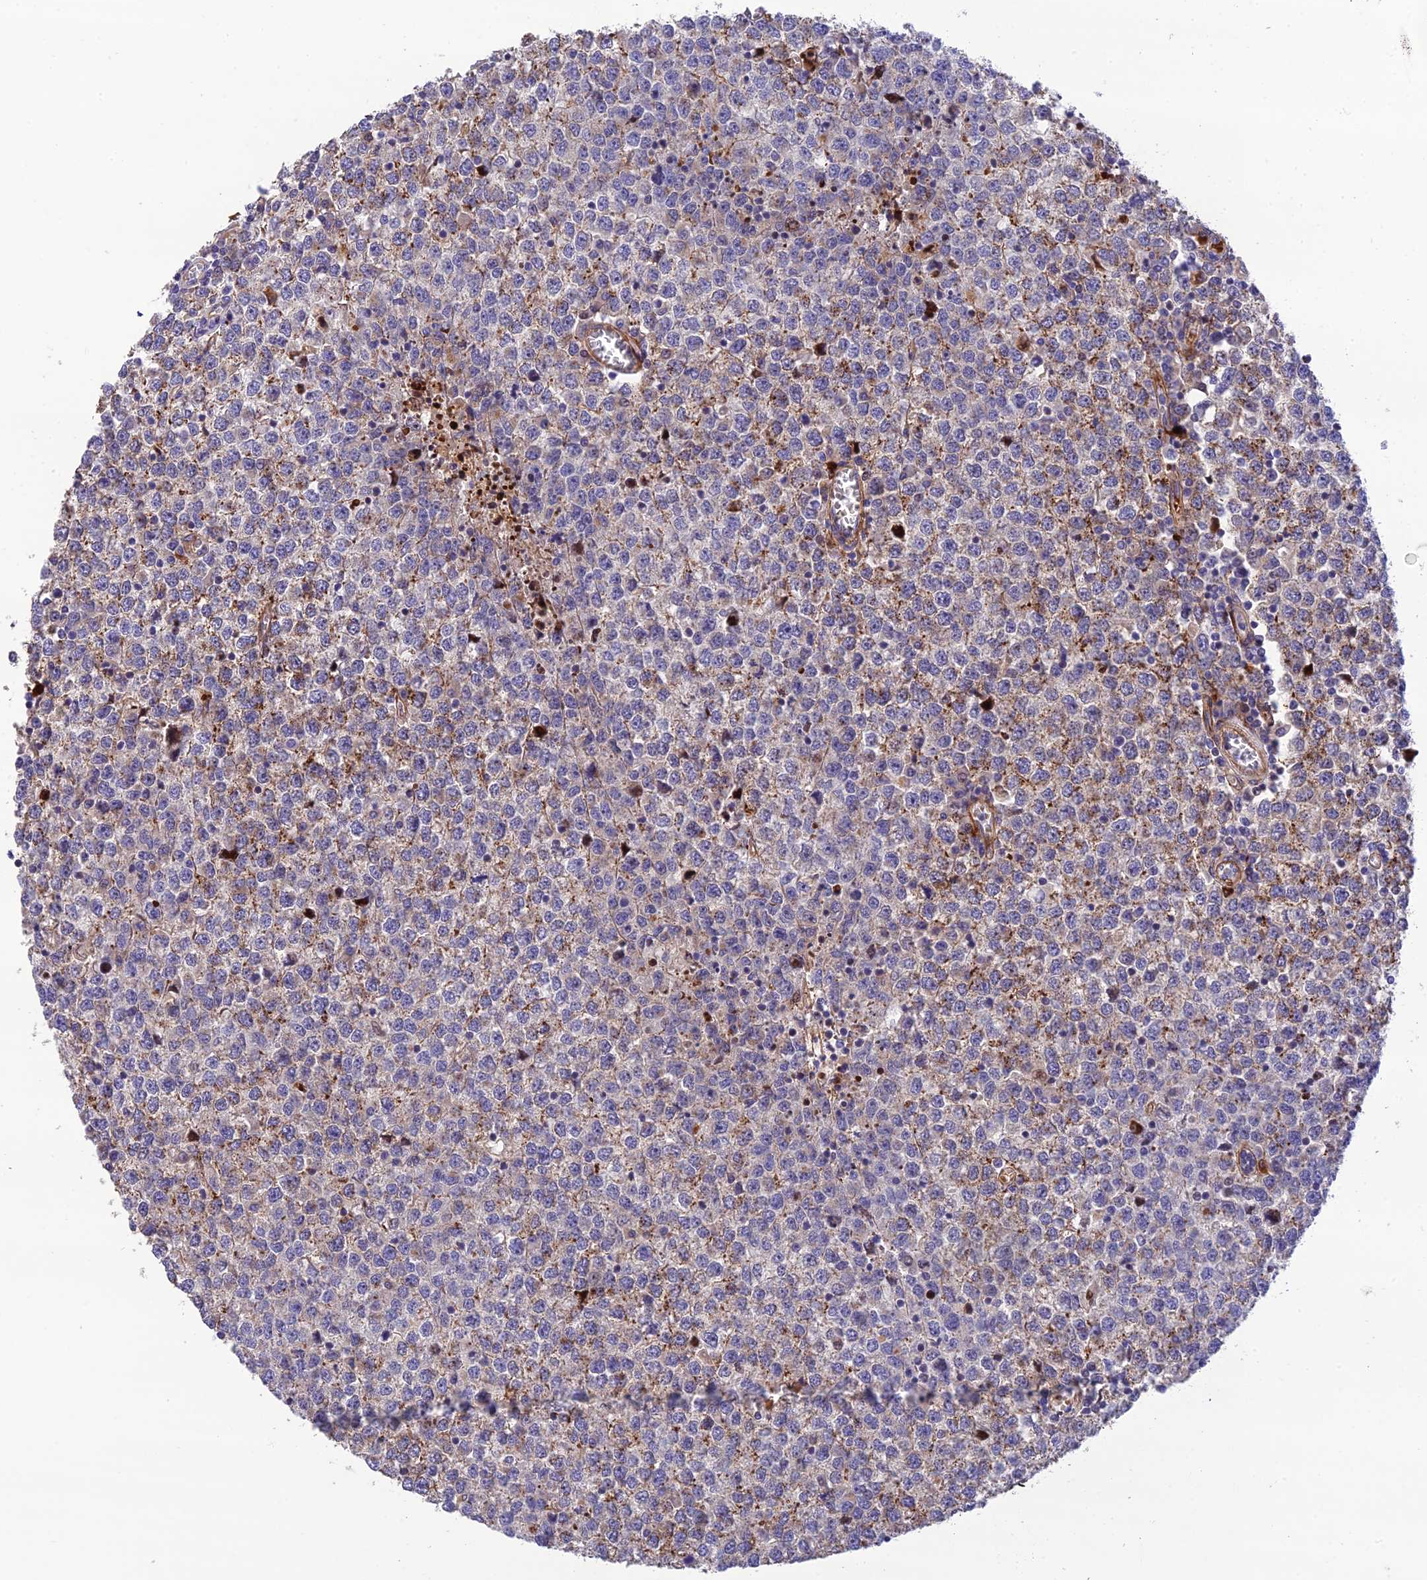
{"staining": {"intensity": "weak", "quantity": "25%-75%", "location": "cytoplasmic/membranous"}, "tissue": "testis cancer", "cell_type": "Tumor cells", "image_type": "cancer", "snomed": [{"axis": "morphology", "description": "Seminoma, NOS"}, {"axis": "topography", "description": "Testis"}], "caption": "DAB immunohistochemical staining of human testis cancer (seminoma) exhibits weak cytoplasmic/membranous protein positivity in about 25%-75% of tumor cells. Nuclei are stained in blue.", "gene": "CPSF4L", "patient": {"sex": "male", "age": 65}}